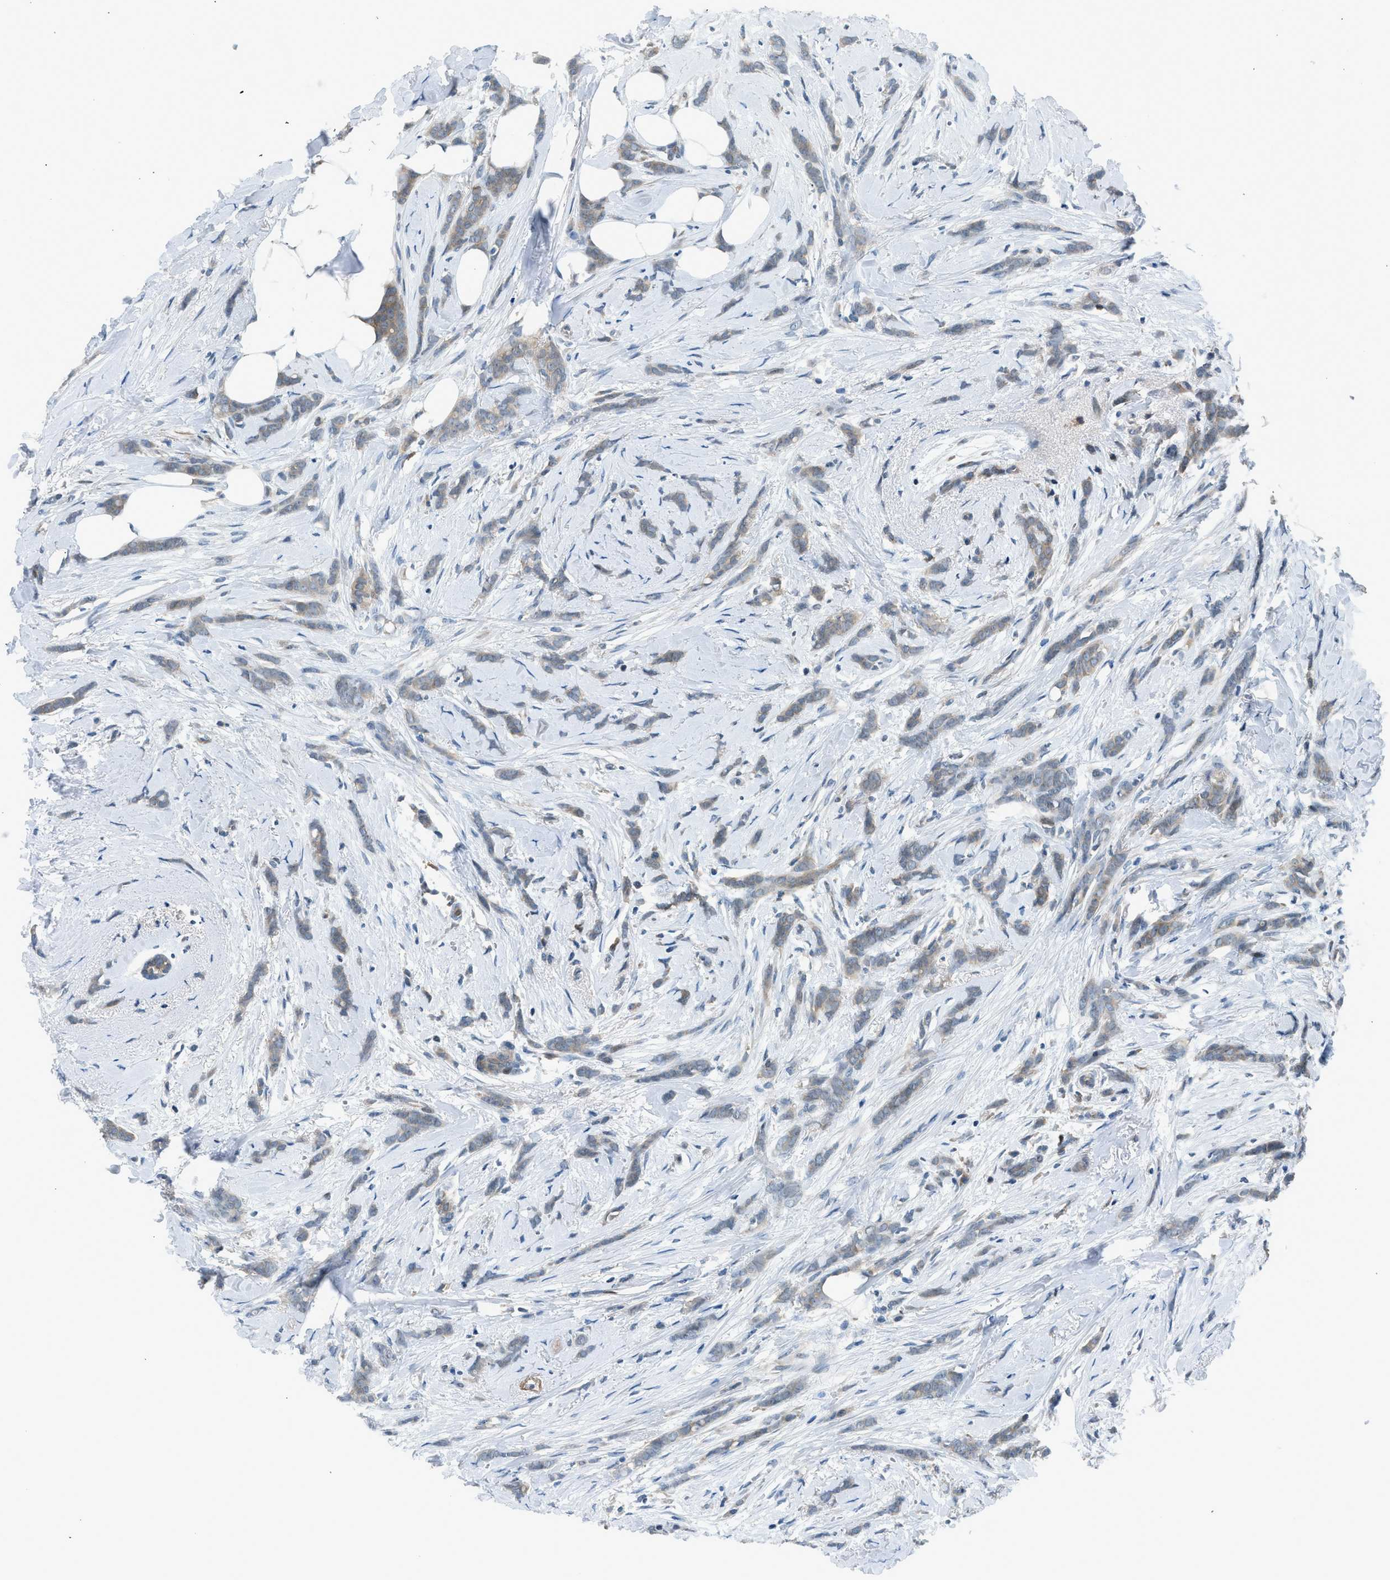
{"staining": {"intensity": "weak", "quantity": ">75%", "location": "cytoplasmic/membranous"}, "tissue": "breast cancer", "cell_type": "Tumor cells", "image_type": "cancer", "snomed": [{"axis": "morphology", "description": "Lobular carcinoma, in situ"}, {"axis": "morphology", "description": "Lobular carcinoma"}, {"axis": "topography", "description": "Breast"}], "caption": "About >75% of tumor cells in human breast cancer demonstrate weak cytoplasmic/membranous protein staining as visualized by brown immunohistochemical staining.", "gene": "LMLN", "patient": {"sex": "female", "age": 41}}